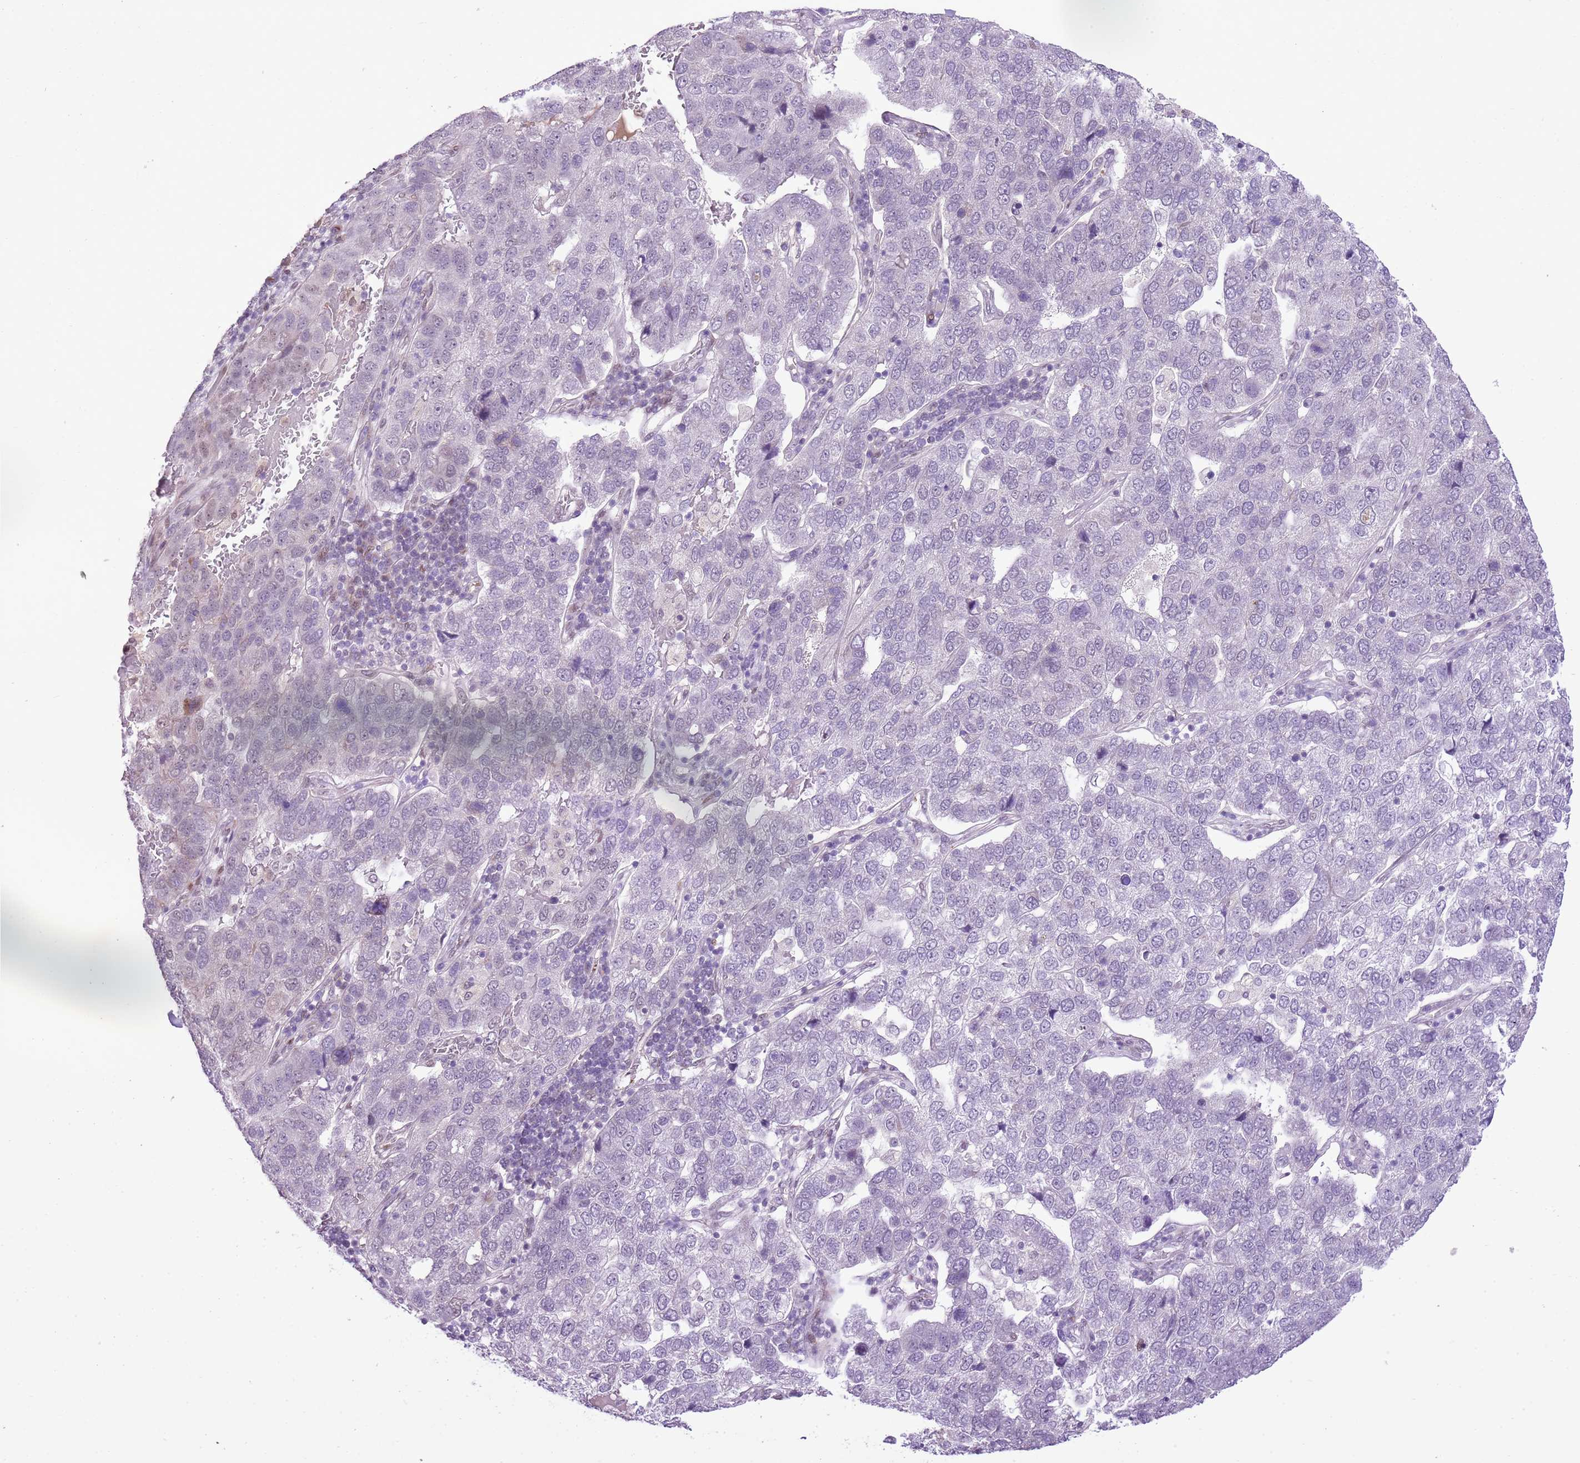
{"staining": {"intensity": "negative", "quantity": "none", "location": "none"}, "tissue": "pancreatic cancer", "cell_type": "Tumor cells", "image_type": "cancer", "snomed": [{"axis": "morphology", "description": "Adenocarcinoma, NOS"}, {"axis": "topography", "description": "Pancreas"}], "caption": "Immunohistochemical staining of human pancreatic cancer displays no significant positivity in tumor cells. Nuclei are stained in blue.", "gene": "NACC2", "patient": {"sex": "female", "age": 61}}